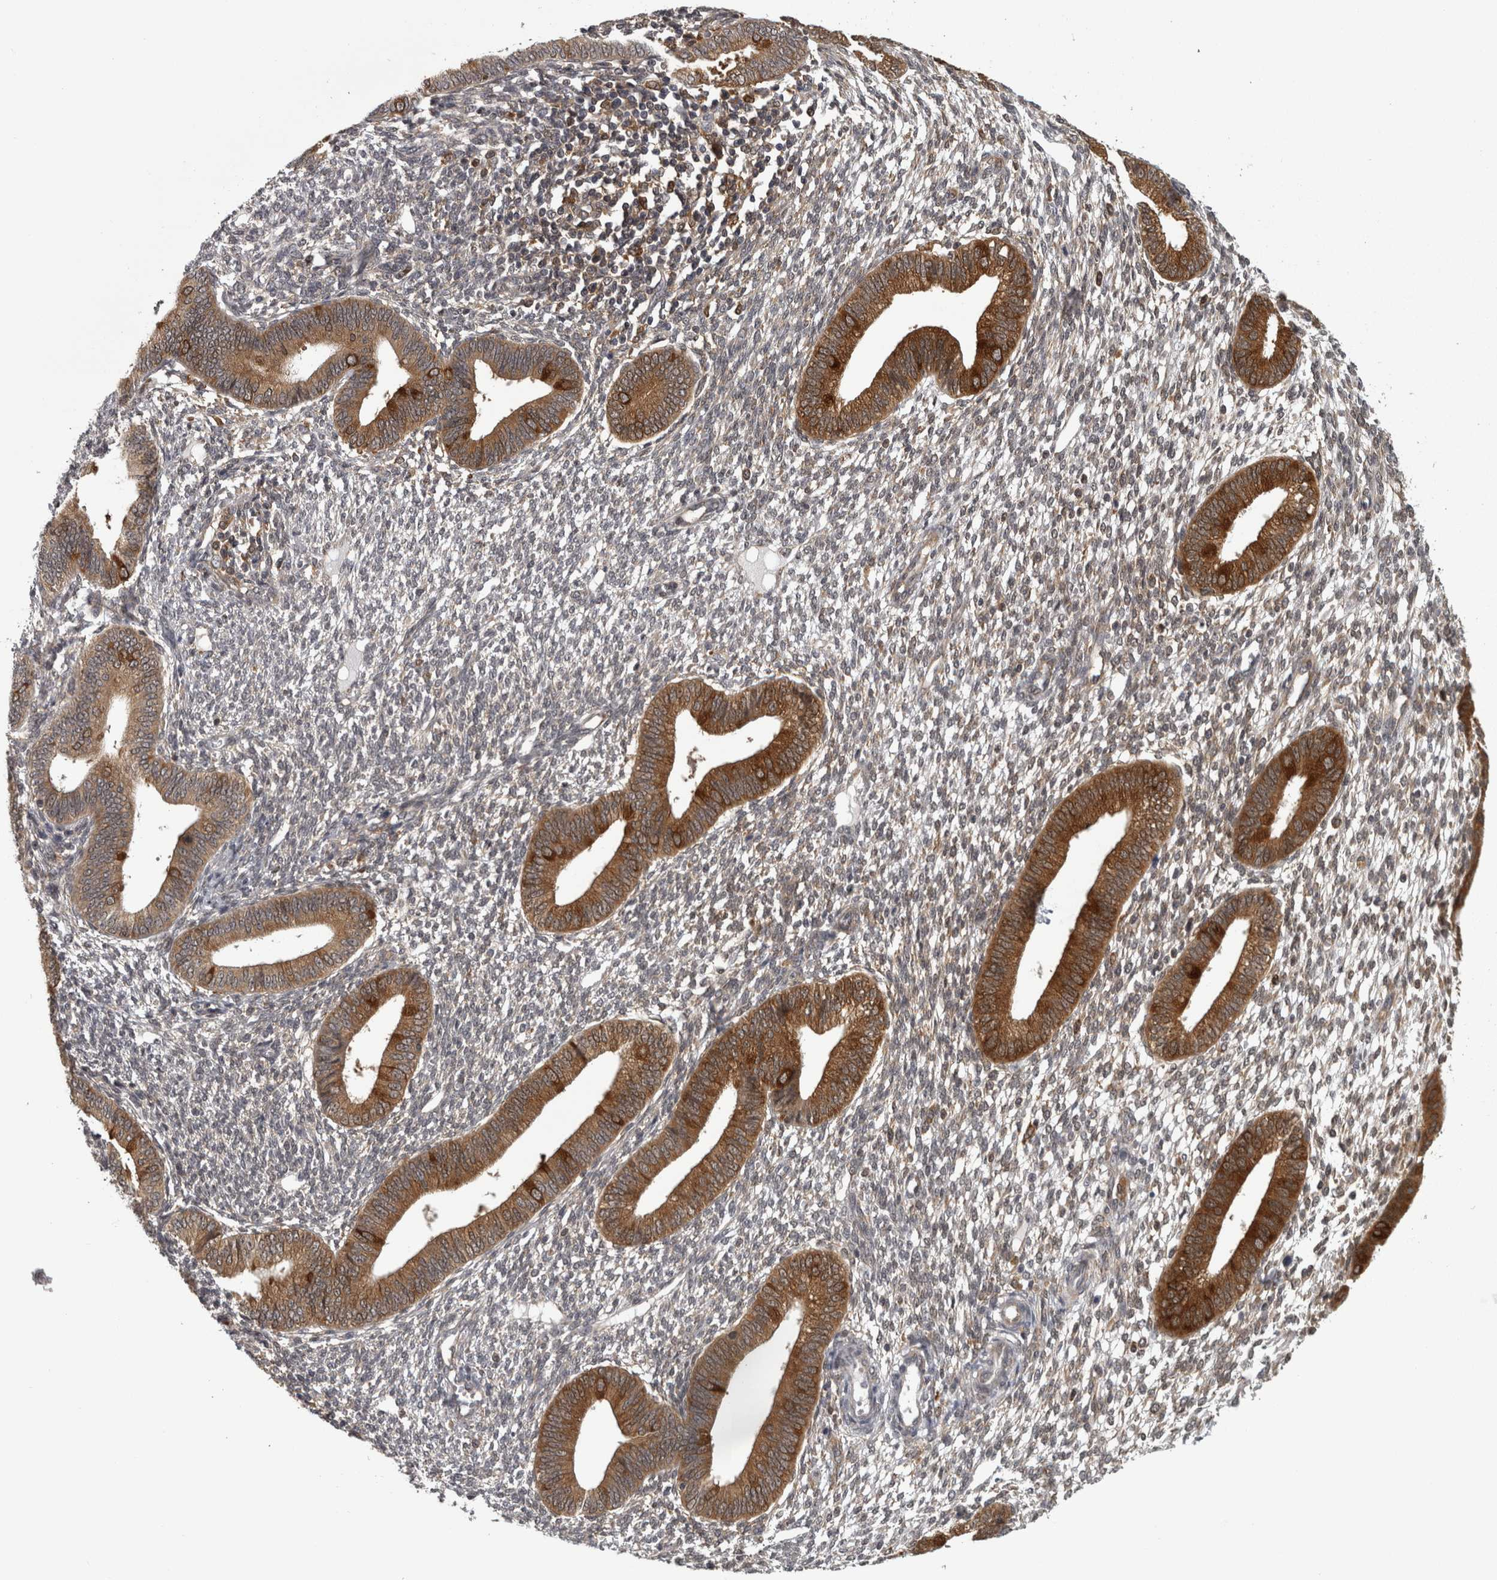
{"staining": {"intensity": "negative", "quantity": "none", "location": "none"}, "tissue": "endometrium", "cell_type": "Cells in endometrial stroma", "image_type": "normal", "snomed": [{"axis": "morphology", "description": "Normal tissue, NOS"}, {"axis": "topography", "description": "Endometrium"}], "caption": "A photomicrograph of human endometrium is negative for staining in cells in endometrial stroma. (Brightfield microscopy of DAB immunohistochemistry (IHC) at high magnification).", "gene": "CACYBP", "patient": {"sex": "female", "age": 46}}